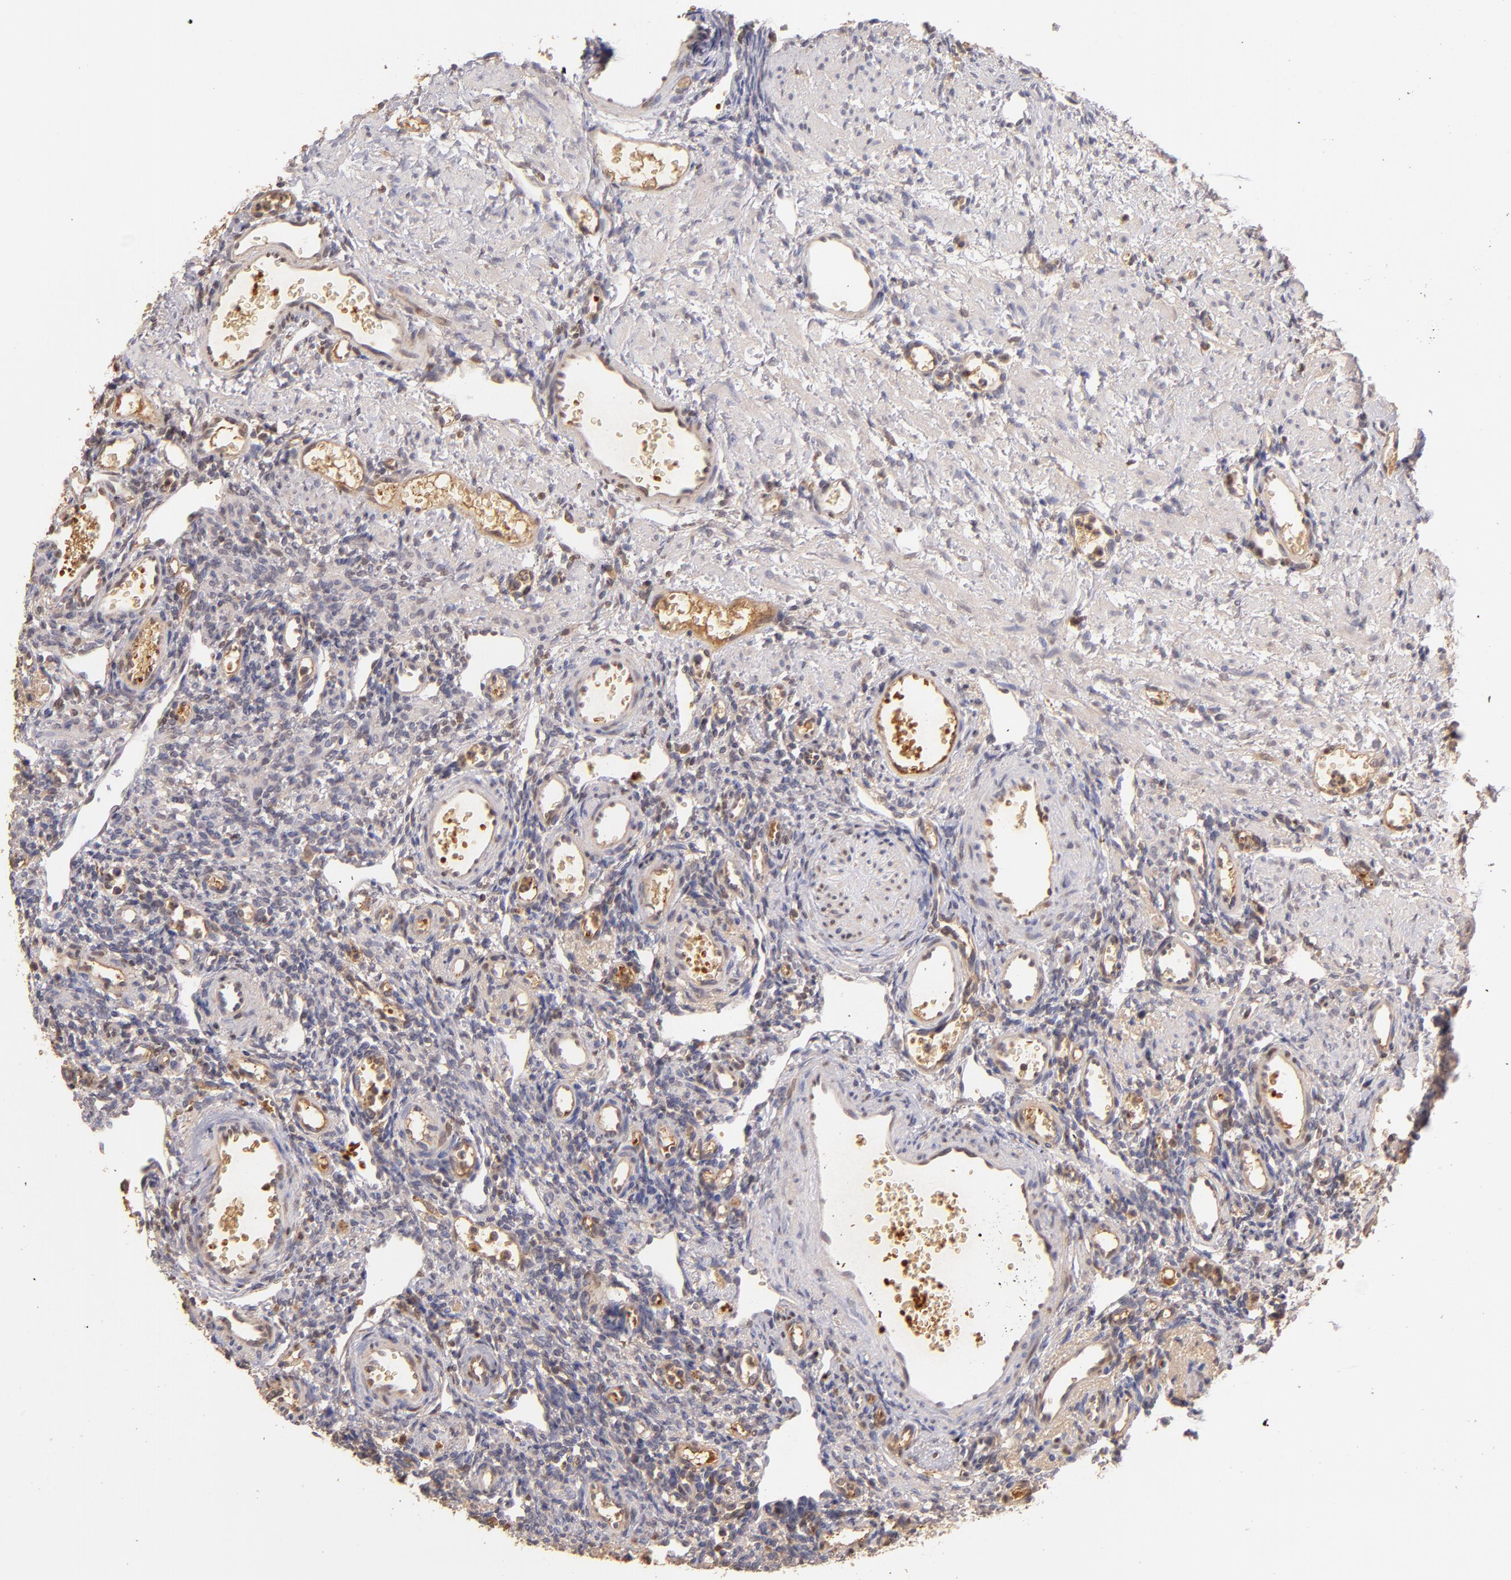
{"staining": {"intensity": "negative", "quantity": "none", "location": "none"}, "tissue": "ovary", "cell_type": "Ovarian stroma cells", "image_type": "normal", "snomed": [{"axis": "morphology", "description": "Normal tissue, NOS"}, {"axis": "topography", "description": "Ovary"}], "caption": "Protein analysis of unremarkable ovary demonstrates no significant staining in ovarian stroma cells.", "gene": "SERPINC1", "patient": {"sex": "female", "age": 33}}